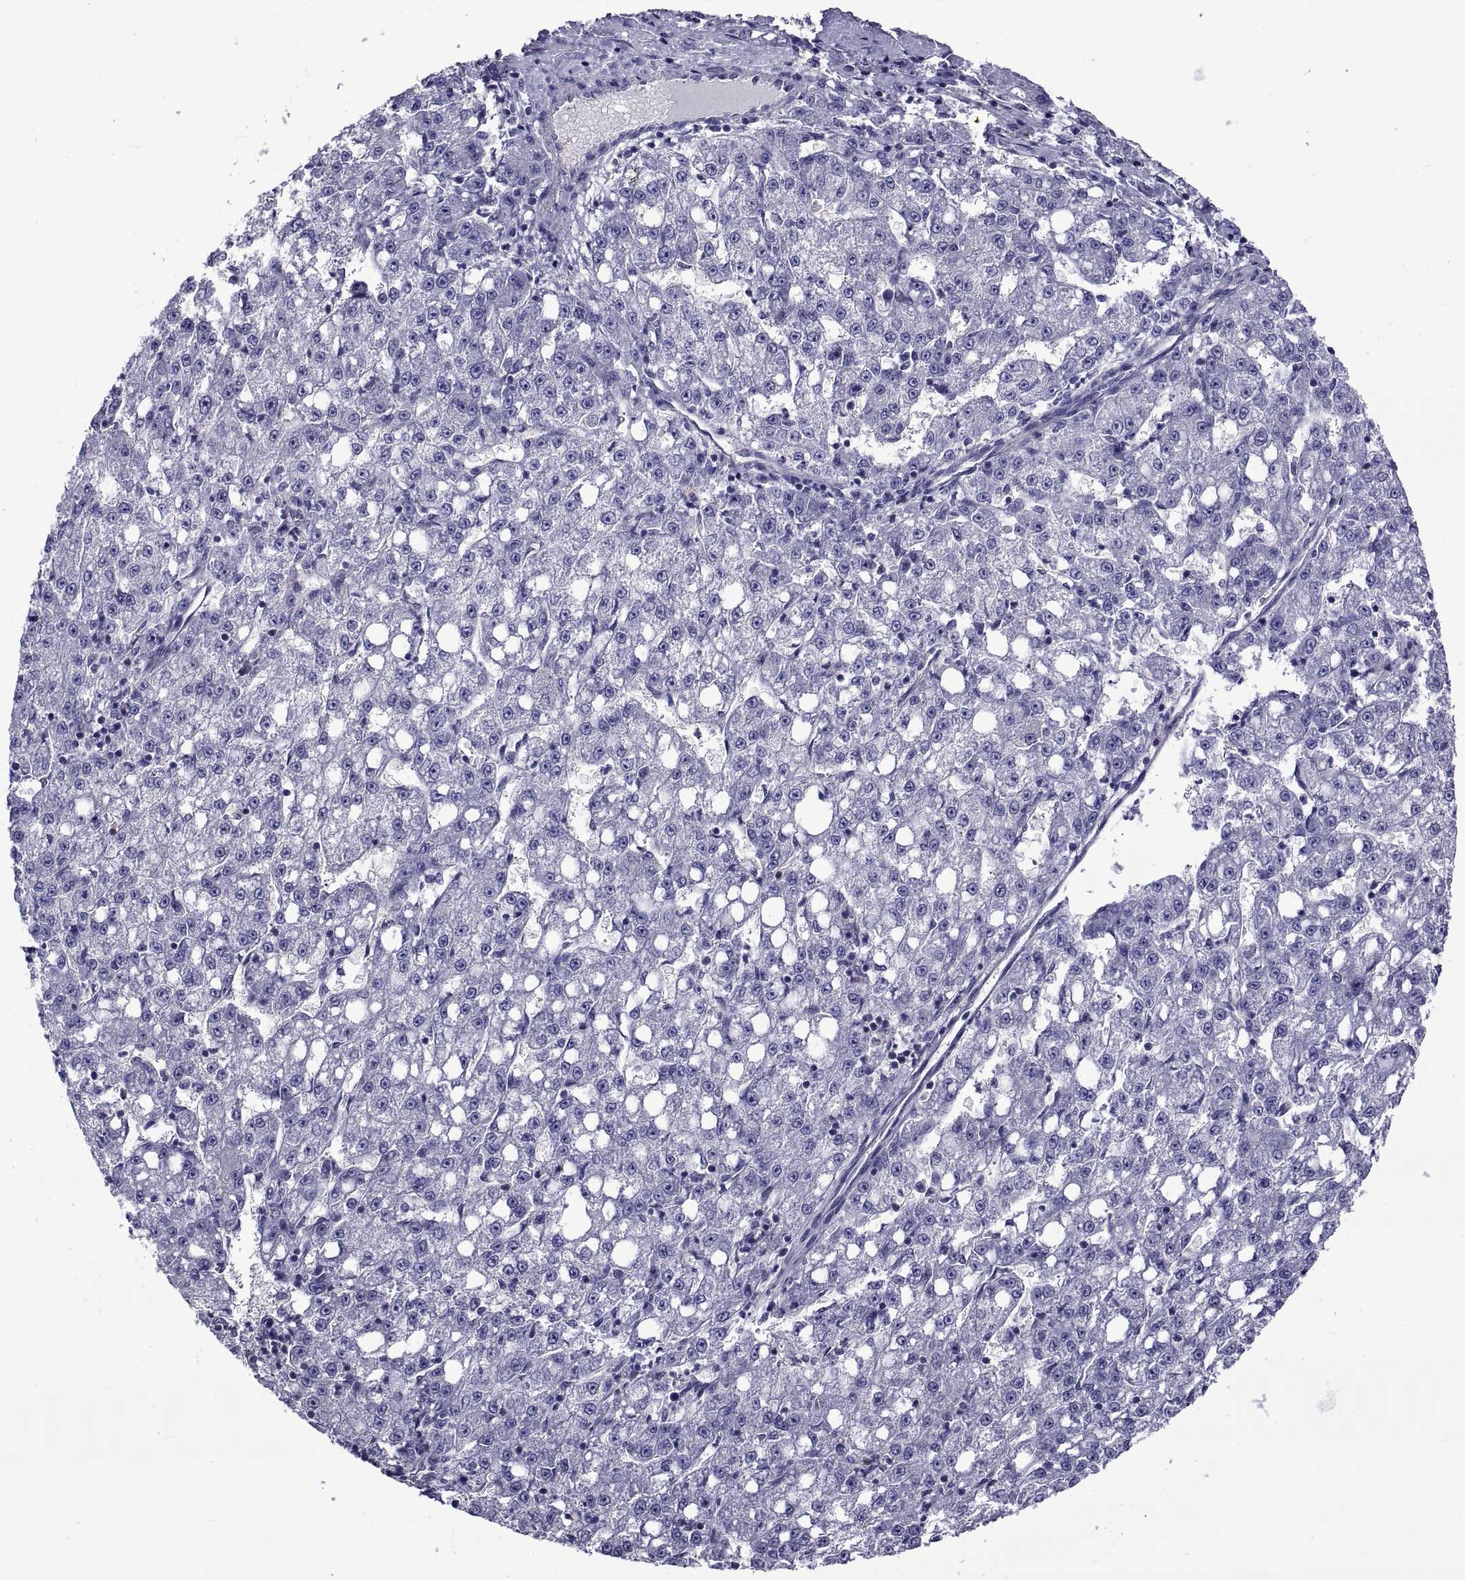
{"staining": {"intensity": "negative", "quantity": "none", "location": "none"}, "tissue": "liver cancer", "cell_type": "Tumor cells", "image_type": "cancer", "snomed": [{"axis": "morphology", "description": "Carcinoma, Hepatocellular, NOS"}, {"axis": "topography", "description": "Liver"}], "caption": "An immunohistochemistry photomicrograph of liver cancer is shown. There is no staining in tumor cells of liver cancer.", "gene": "LCN9", "patient": {"sex": "female", "age": 65}}